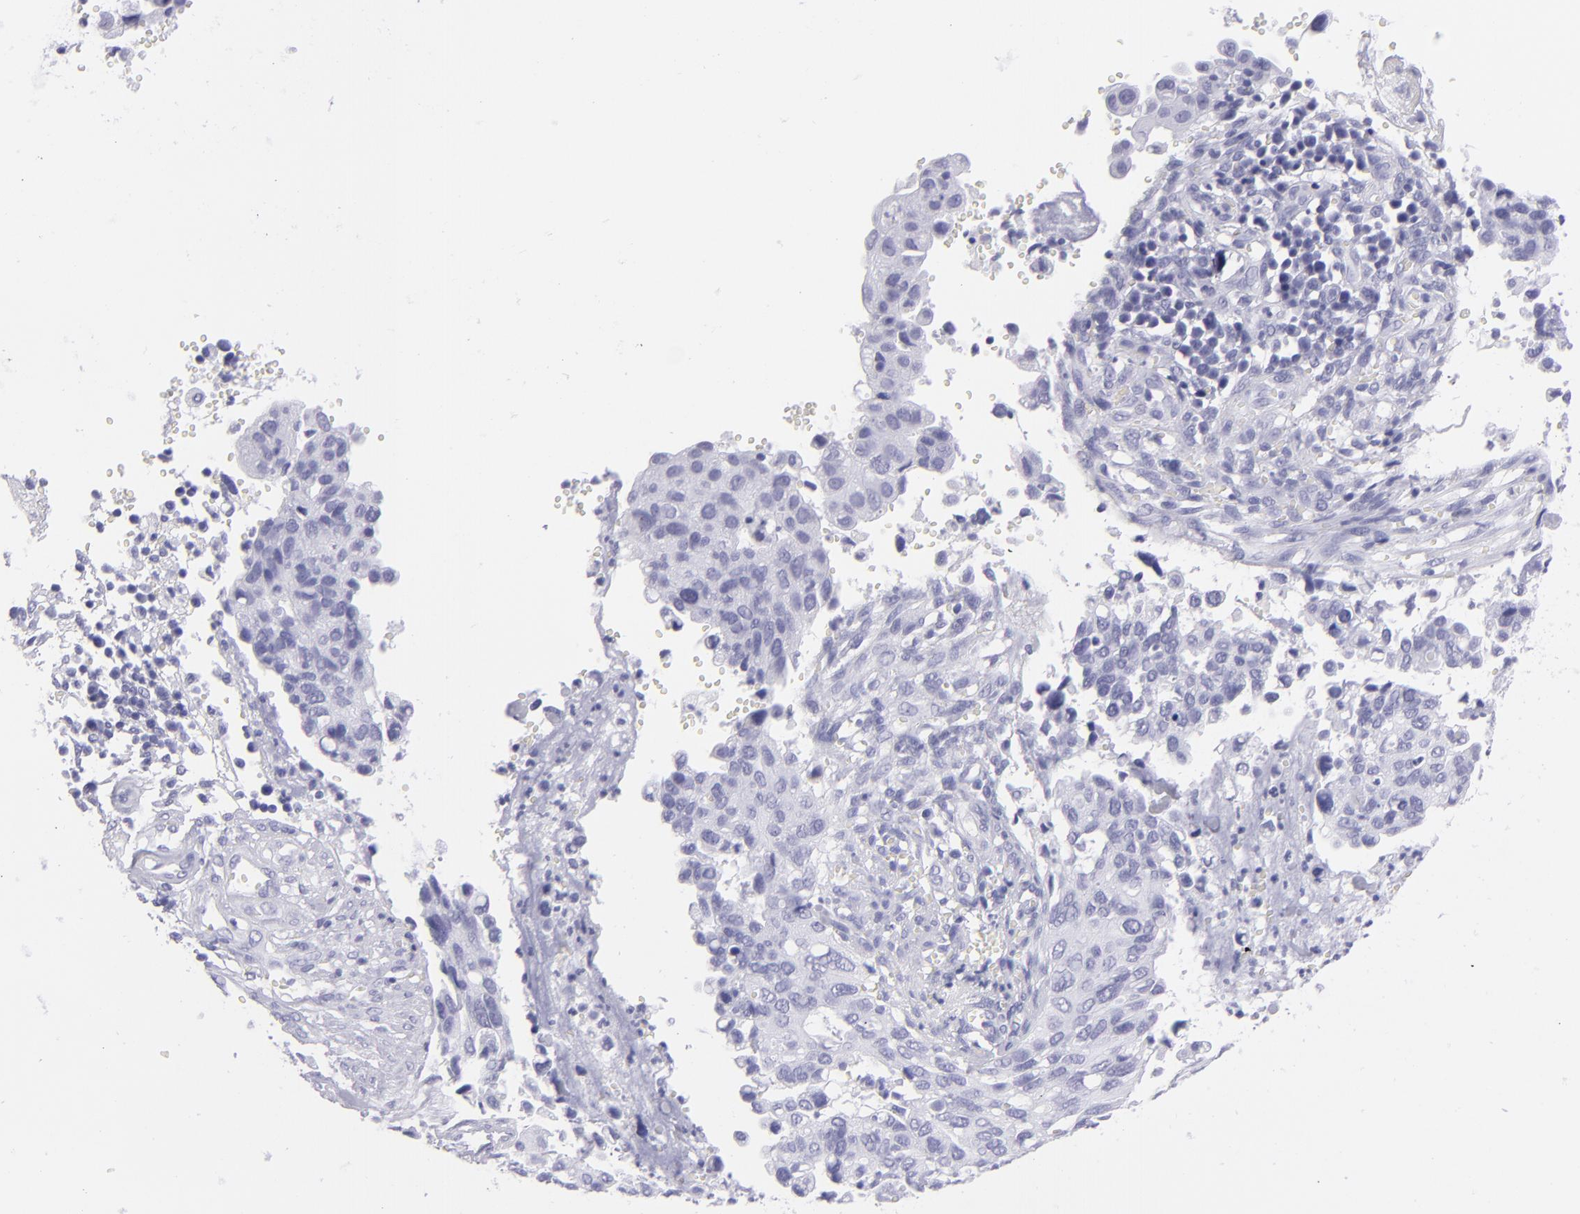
{"staining": {"intensity": "negative", "quantity": "none", "location": "none"}, "tissue": "cervical cancer", "cell_type": "Tumor cells", "image_type": "cancer", "snomed": [{"axis": "morphology", "description": "Normal tissue, NOS"}, {"axis": "morphology", "description": "Squamous cell carcinoma, NOS"}, {"axis": "topography", "description": "Cervix"}], "caption": "Cervical cancer was stained to show a protein in brown. There is no significant staining in tumor cells.", "gene": "PVALB", "patient": {"sex": "female", "age": 45}}